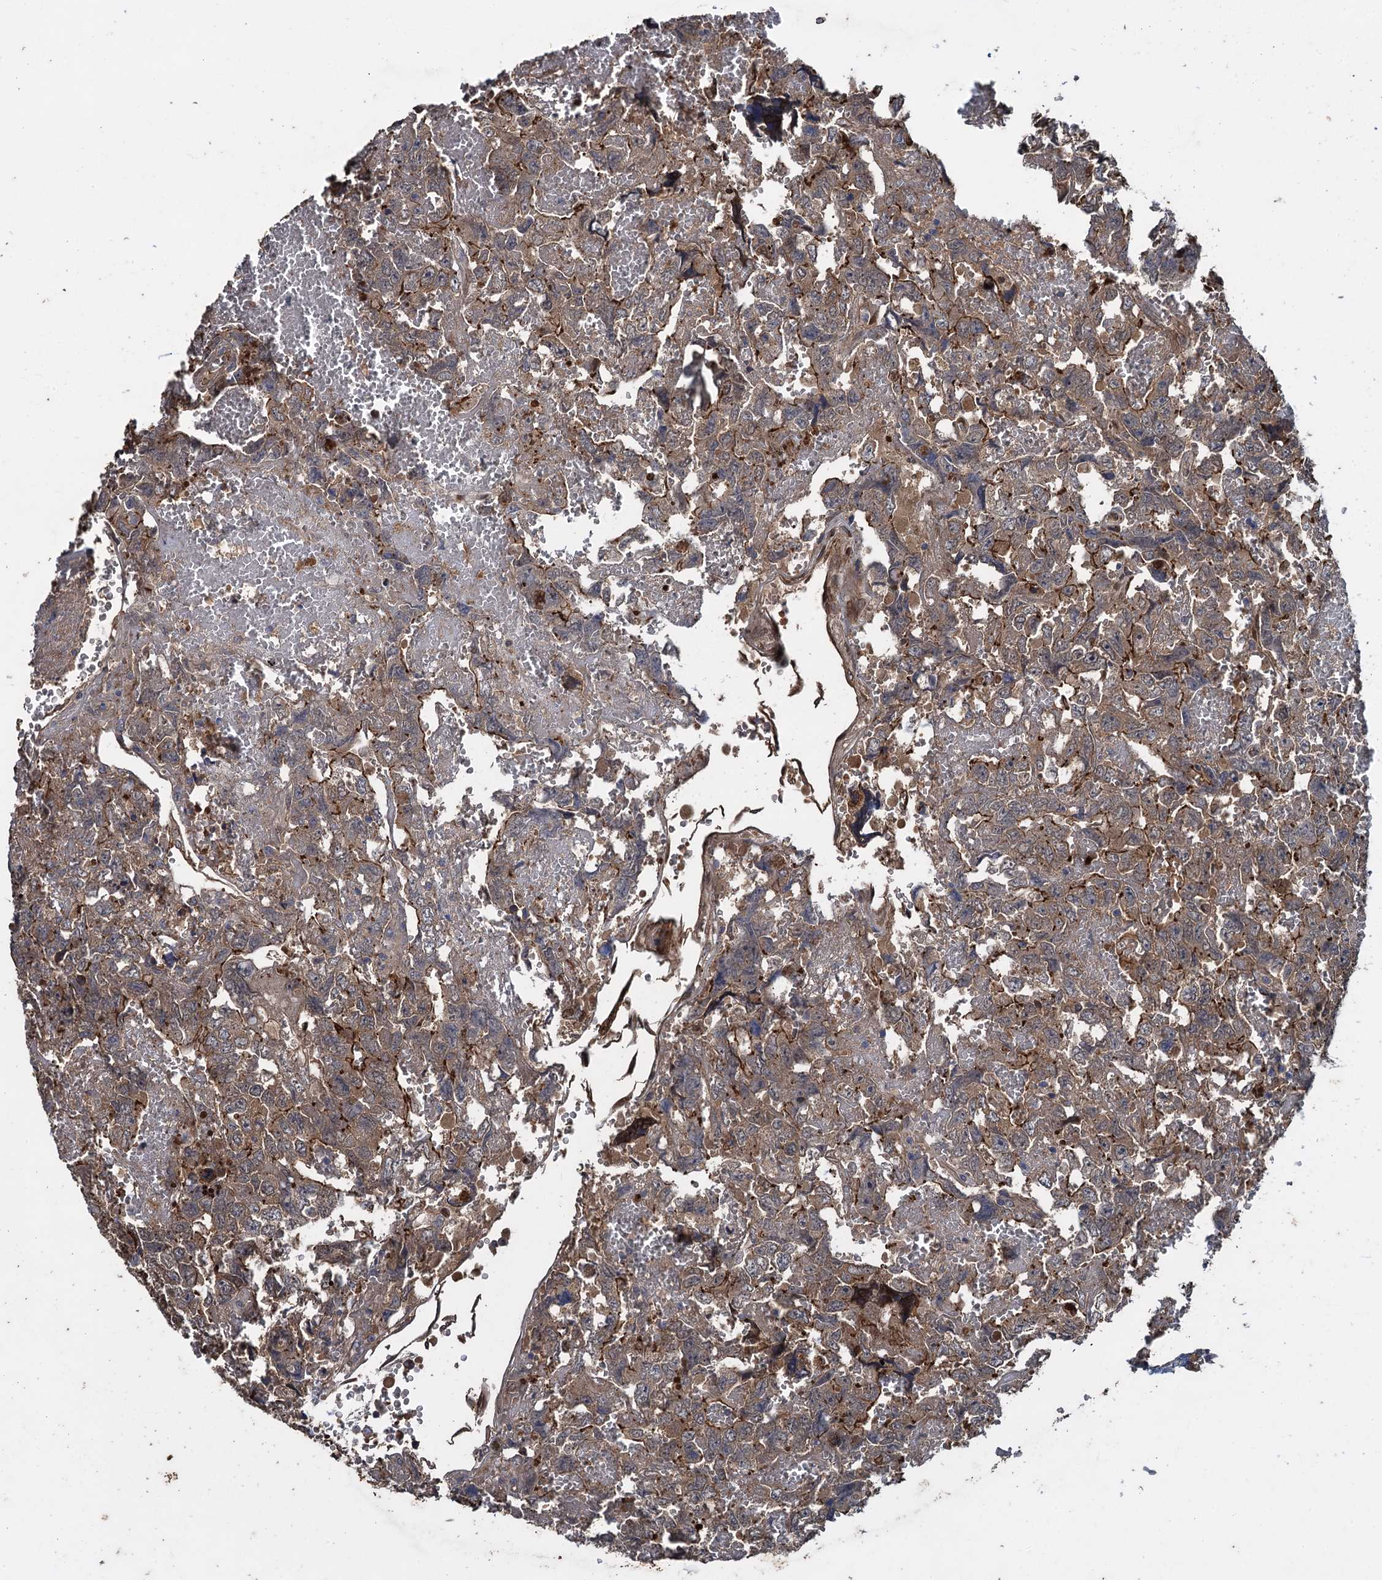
{"staining": {"intensity": "moderate", "quantity": ">75%", "location": "cytoplasmic/membranous"}, "tissue": "testis cancer", "cell_type": "Tumor cells", "image_type": "cancer", "snomed": [{"axis": "morphology", "description": "Carcinoma, Embryonal, NOS"}, {"axis": "topography", "description": "Testis"}], "caption": "Immunohistochemistry (IHC) photomicrograph of human testis embryonal carcinoma stained for a protein (brown), which demonstrates medium levels of moderate cytoplasmic/membranous expression in about >75% of tumor cells.", "gene": "RHOBTB1", "patient": {"sex": "male", "age": 45}}